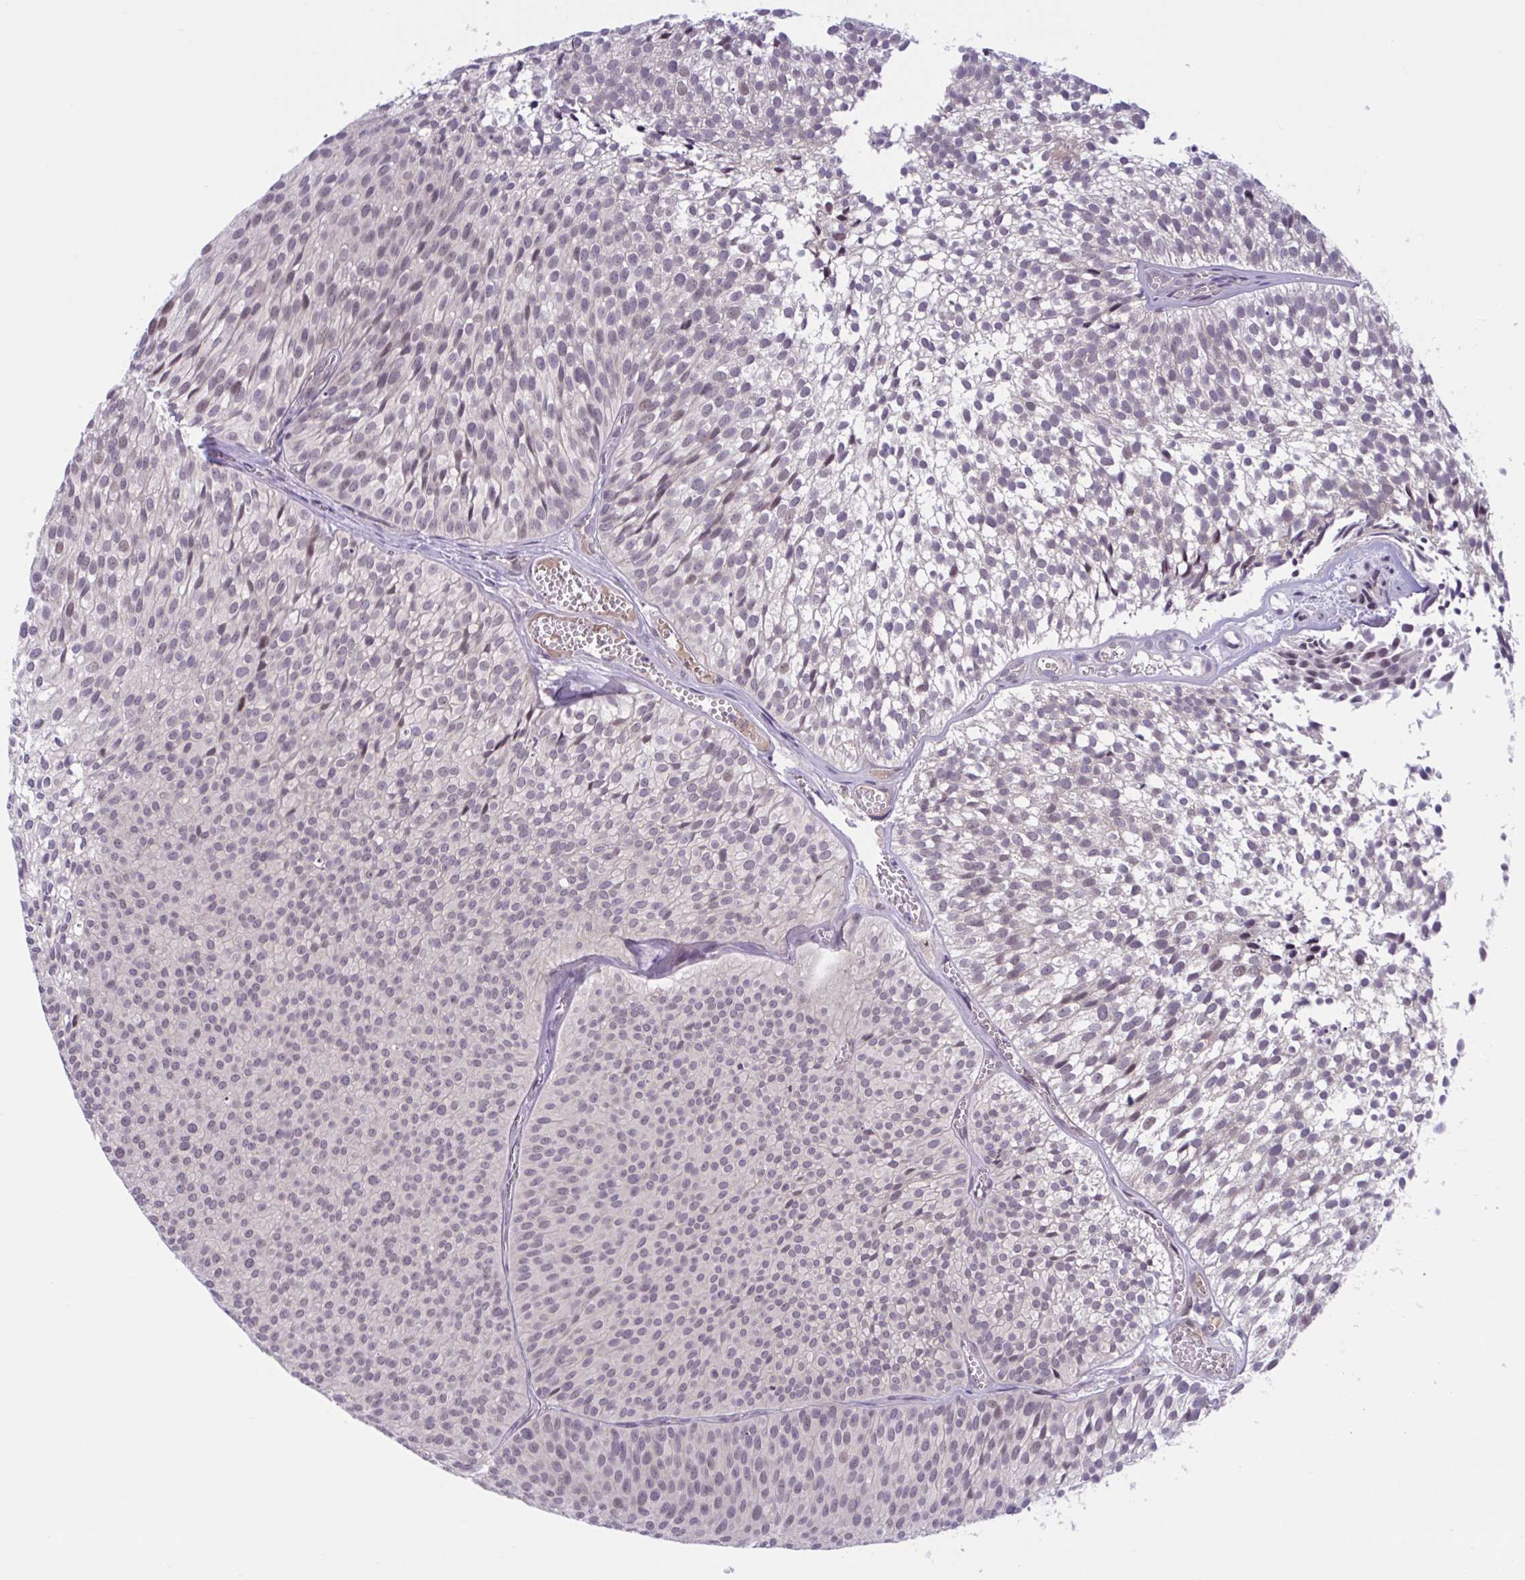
{"staining": {"intensity": "negative", "quantity": "none", "location": "none"}, "tissue": "urothelial cancer", "cell_type": "Tumor cells", "image_type": "cancer", "snomed": [{"axis": "morphology", "description": "Urothelial carcinoma, Low grade"}, {"axis": "topography", "description": "Urinary bladder"}], "caption": "The histopathology image shows no staining of tumor cells in urothelial cancer.", "gene": "TTC7B", "patient": {"sex": "male", "age": 91}}